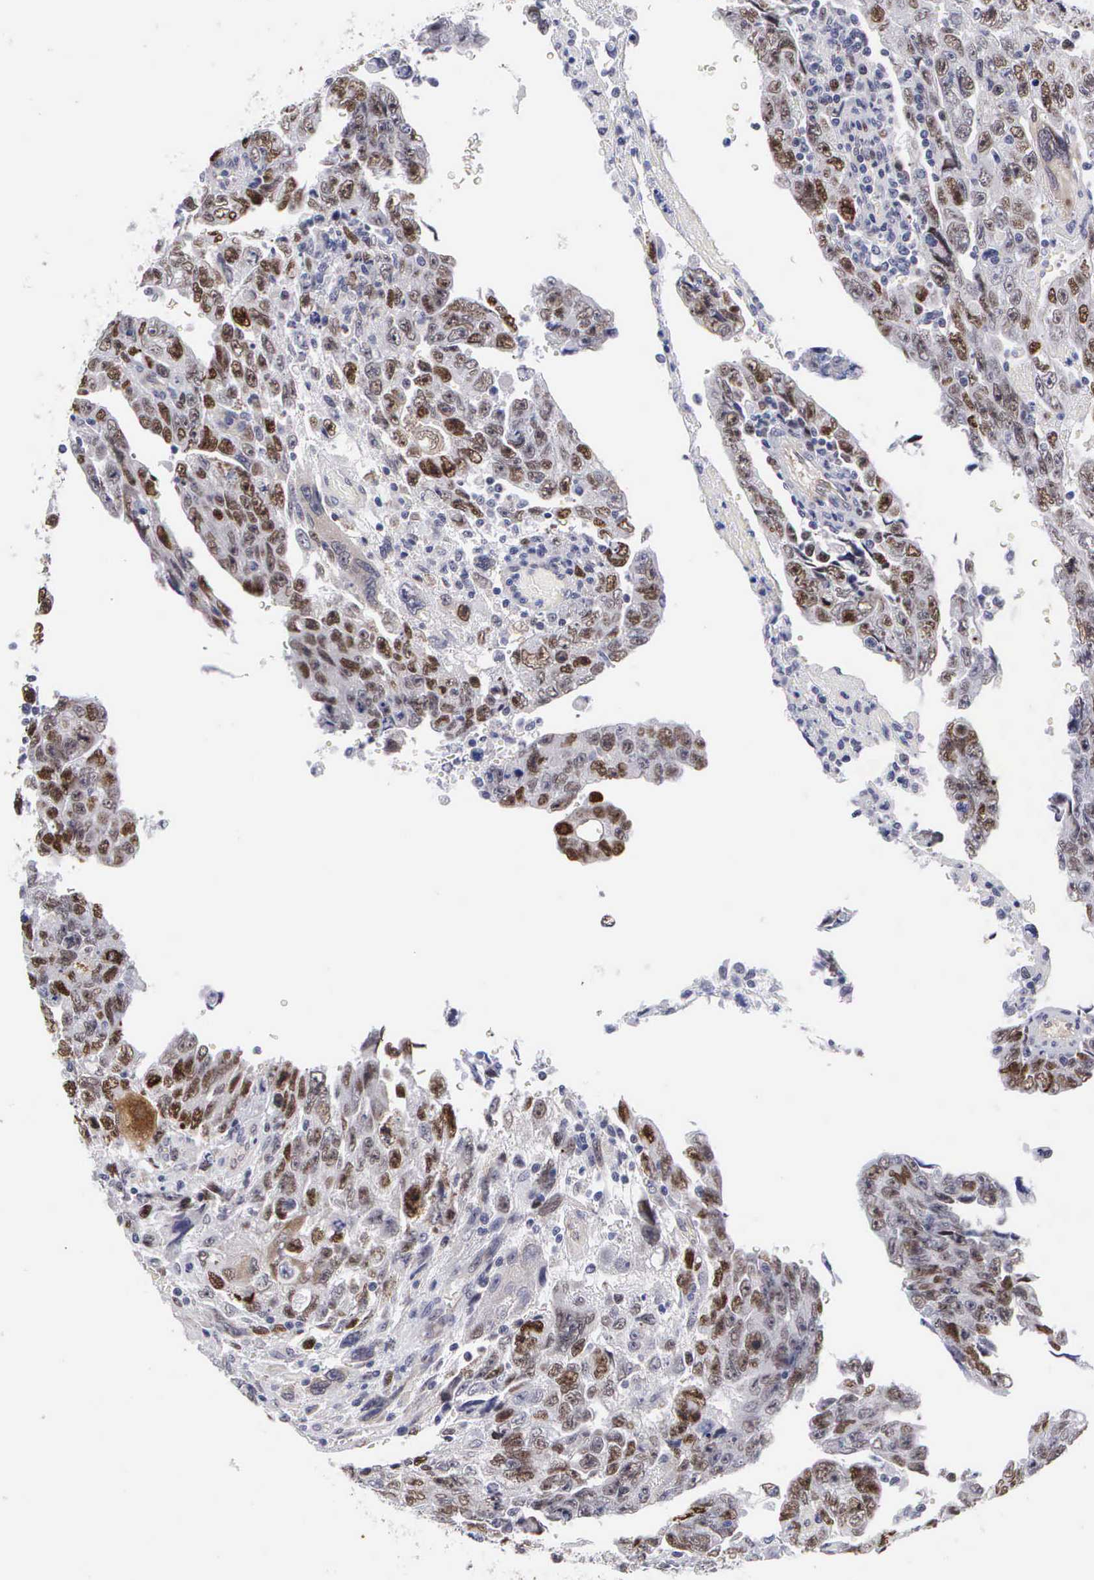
{"staining": {"intensity": "moderate", "quantity": "25%-75%", "location": "cytoplasmic/membranous,nuclear"}, "tissue": "testis cancer", "cell_type": "Tumor cells", "image_type": "cancer", "snomed": [{"axis": "morphology", "description": "Carcinoma, Embryonal, NOS"}, {"axis": "topography", "description": "Testis"}], "caption": "This is a histology image of immunohistochemistry (IHC) staining of testis cancer, which shows moderate positivity in the cytoplasmic/membranous and nuclear of tumor cells.", "gene": "MAST4", "patient": {"sex": "male", "age": 28}}